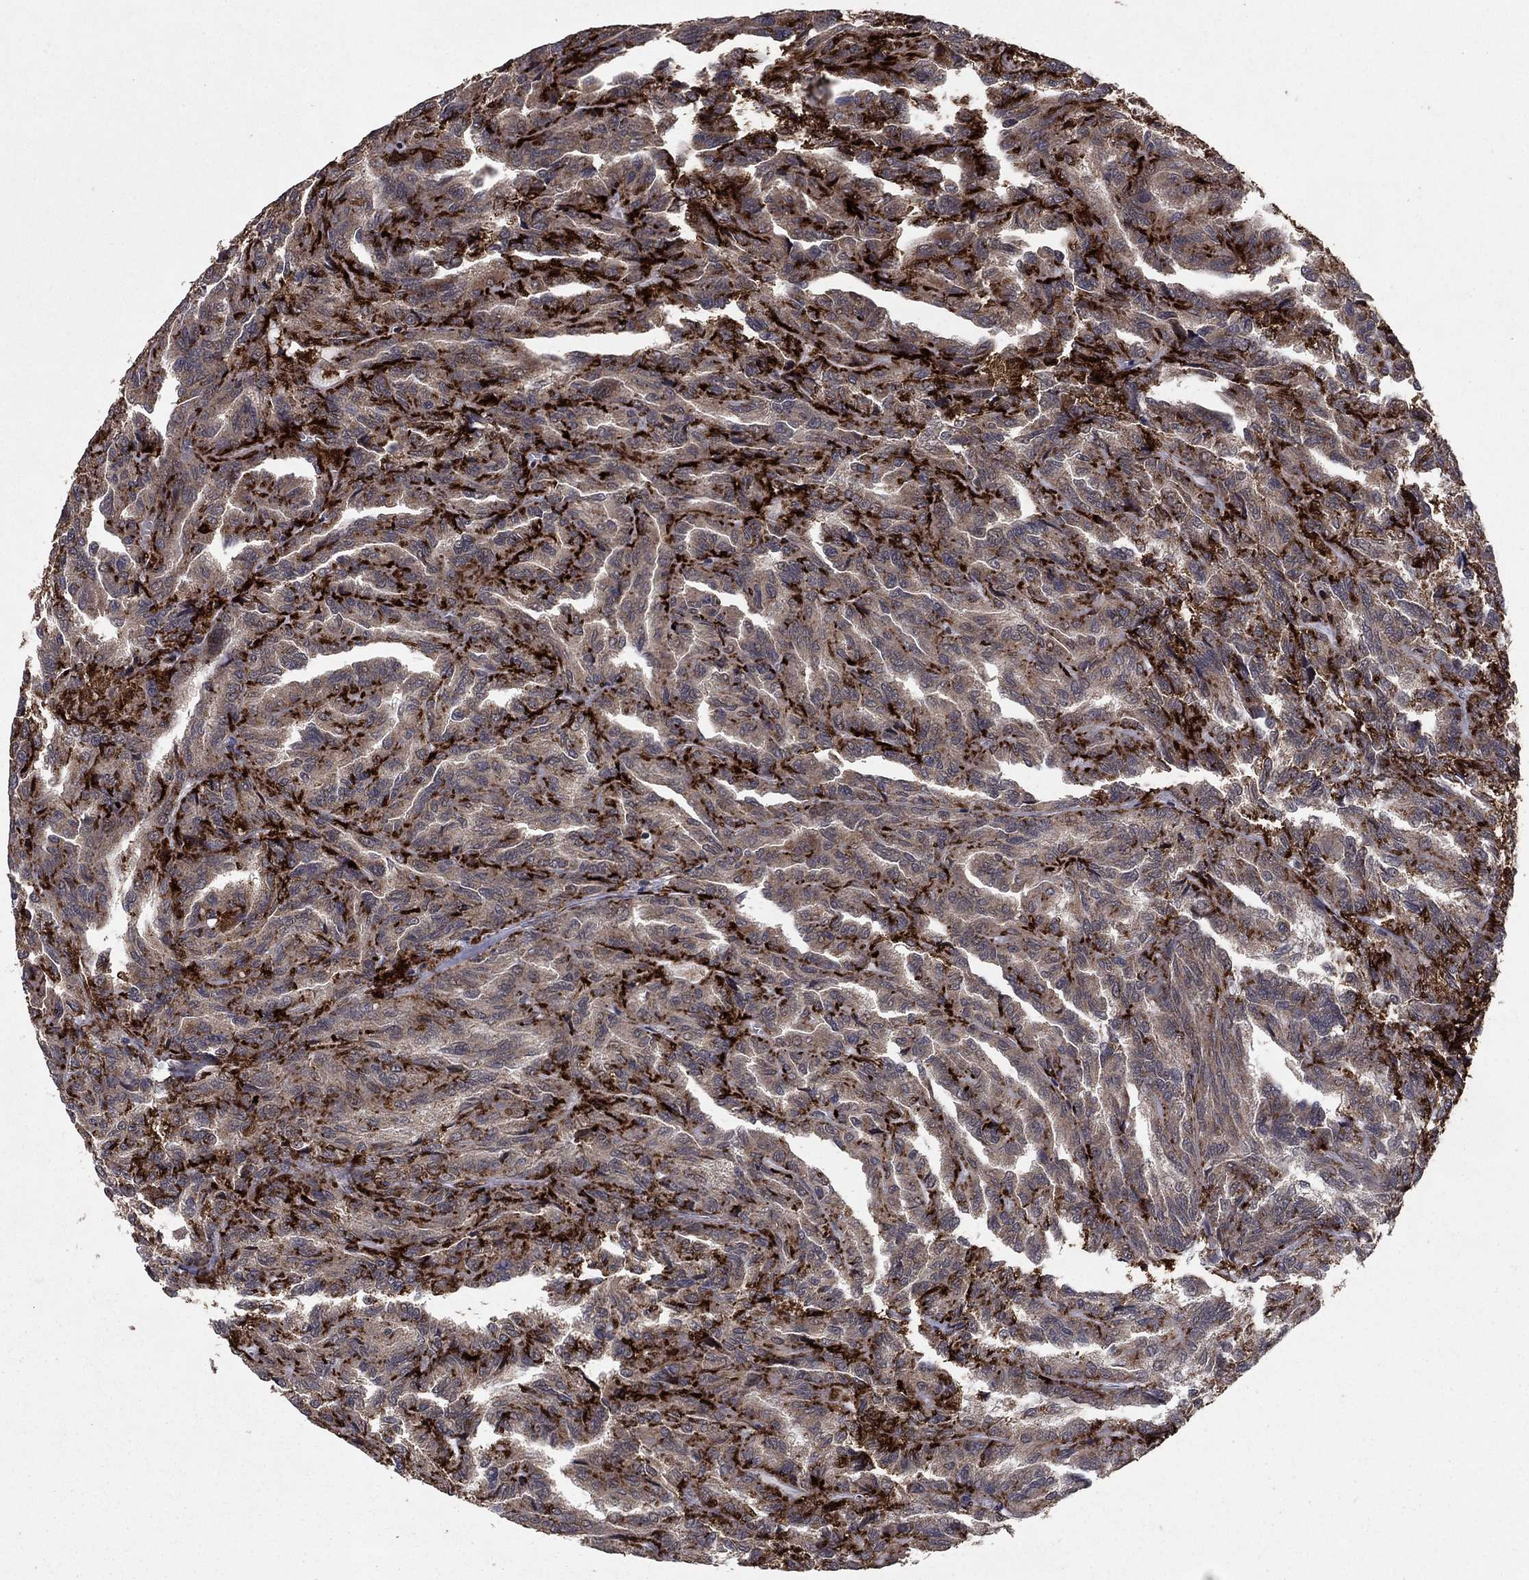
{"staining": {"intensity": "strong", "quantity": "<25%", "location": "cytoplasmic/membranous"}, "tissue": "renal cancer", "cell_type": "Tumor cells", "image_type": "cancer", "snomed": [{"axis": "morphology", "description": "Adenocarcinoma, NOS"}, {"axis": "topography", "description": "Kidney"}], "caption": "A photomicrograph of renal adenocarcinoma stained for a protein exhibits strong cytoplasmic/membranous brown staining in tumor cells. (IHC, brightfield microscopy, high magnification).", "gene": "DHRS1", "patient": {"sex": "male", "age": 79}}